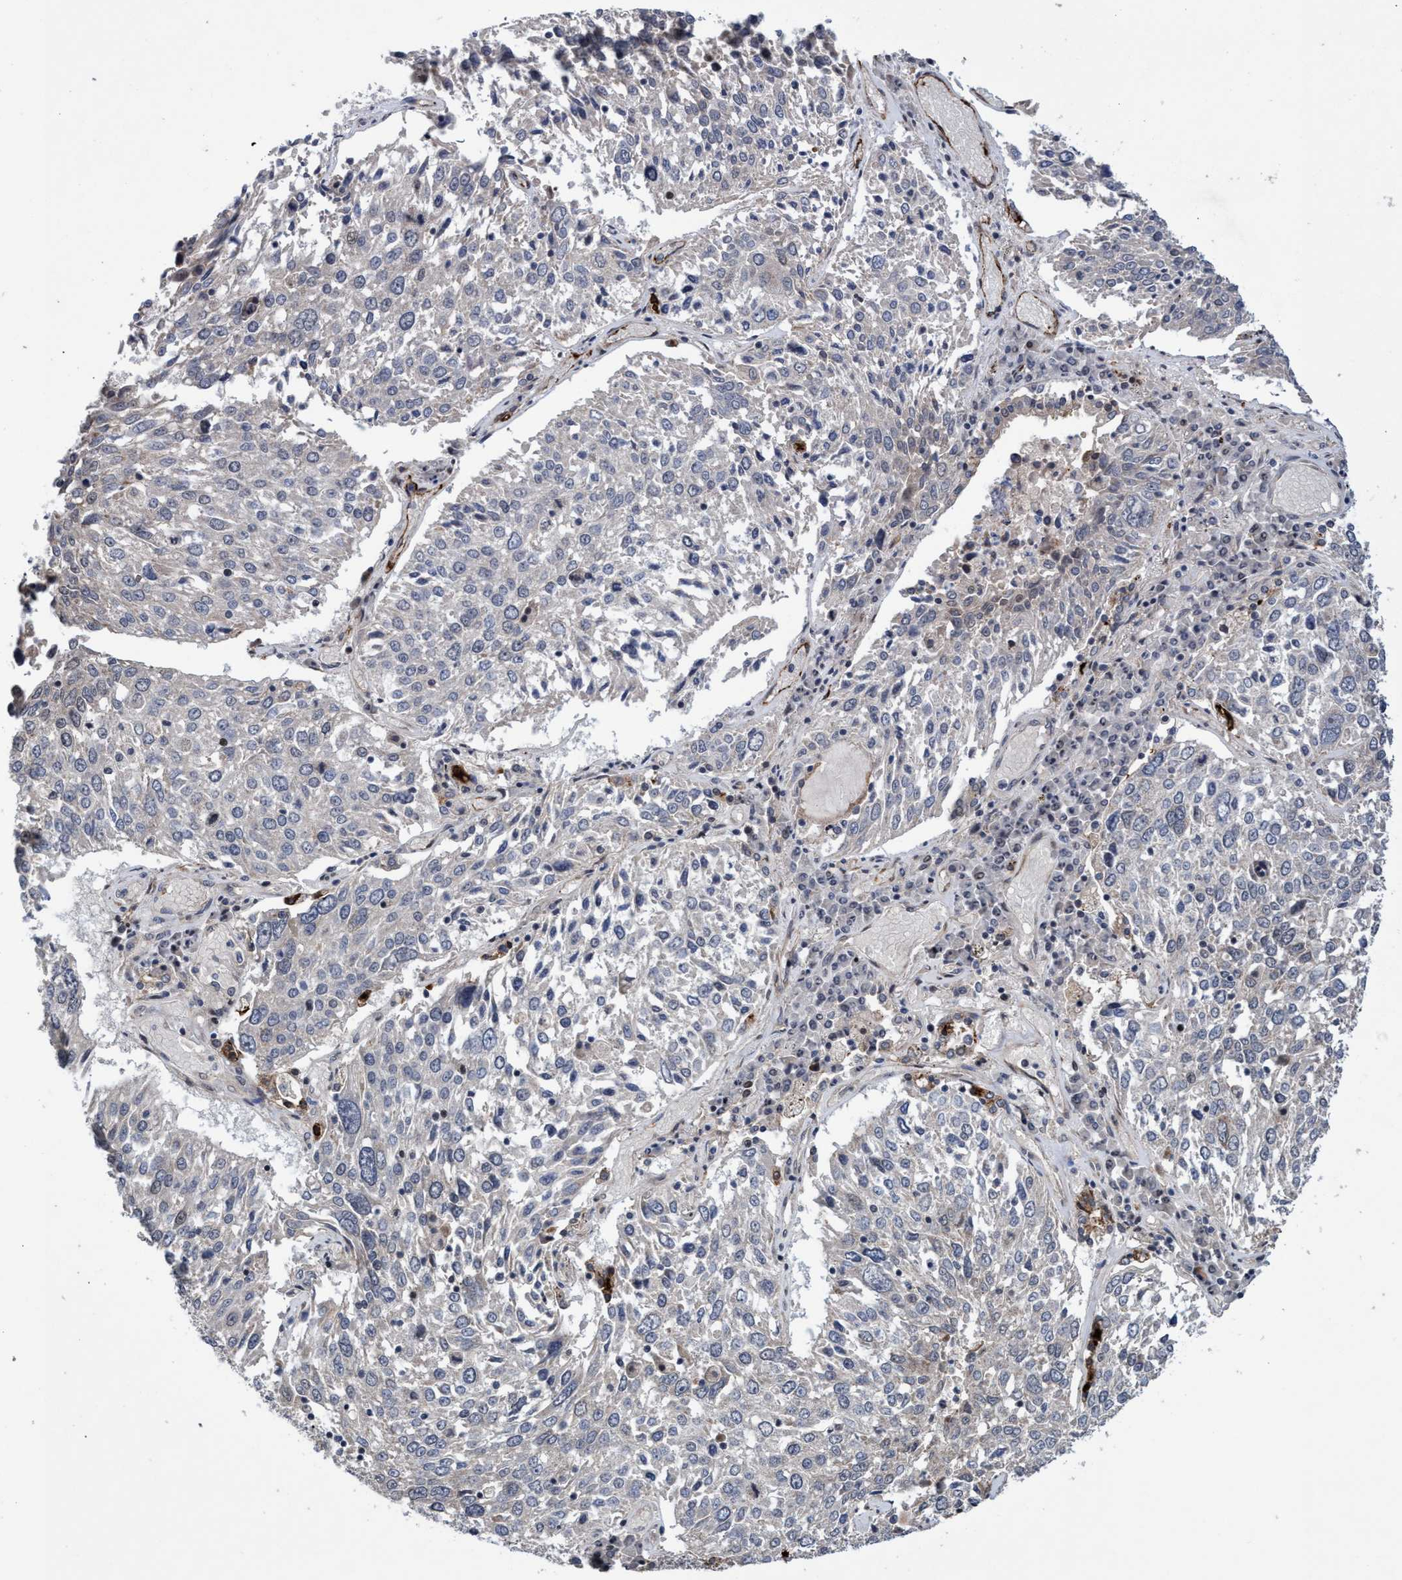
{"staining": {"intensity": "negative", "quantity": "none", "location": "none"}, "tissue": "lung cancer", "cell_type": "Tumor cells", "image_type": "cancer", "snomed": [{"axis": "morphology", "description": "Squamous cell carcinoma, NOS"}, {"axis": "topography", "description": "Lung"}], "caption": "Immunohistochemistry (IHC) photomicrograph of lung cancer stained for a protein (brown), which demonstrates no staining in tumor cells.", "gene": "ZNF750", "patient": {"sex": "male", "age": 65}}